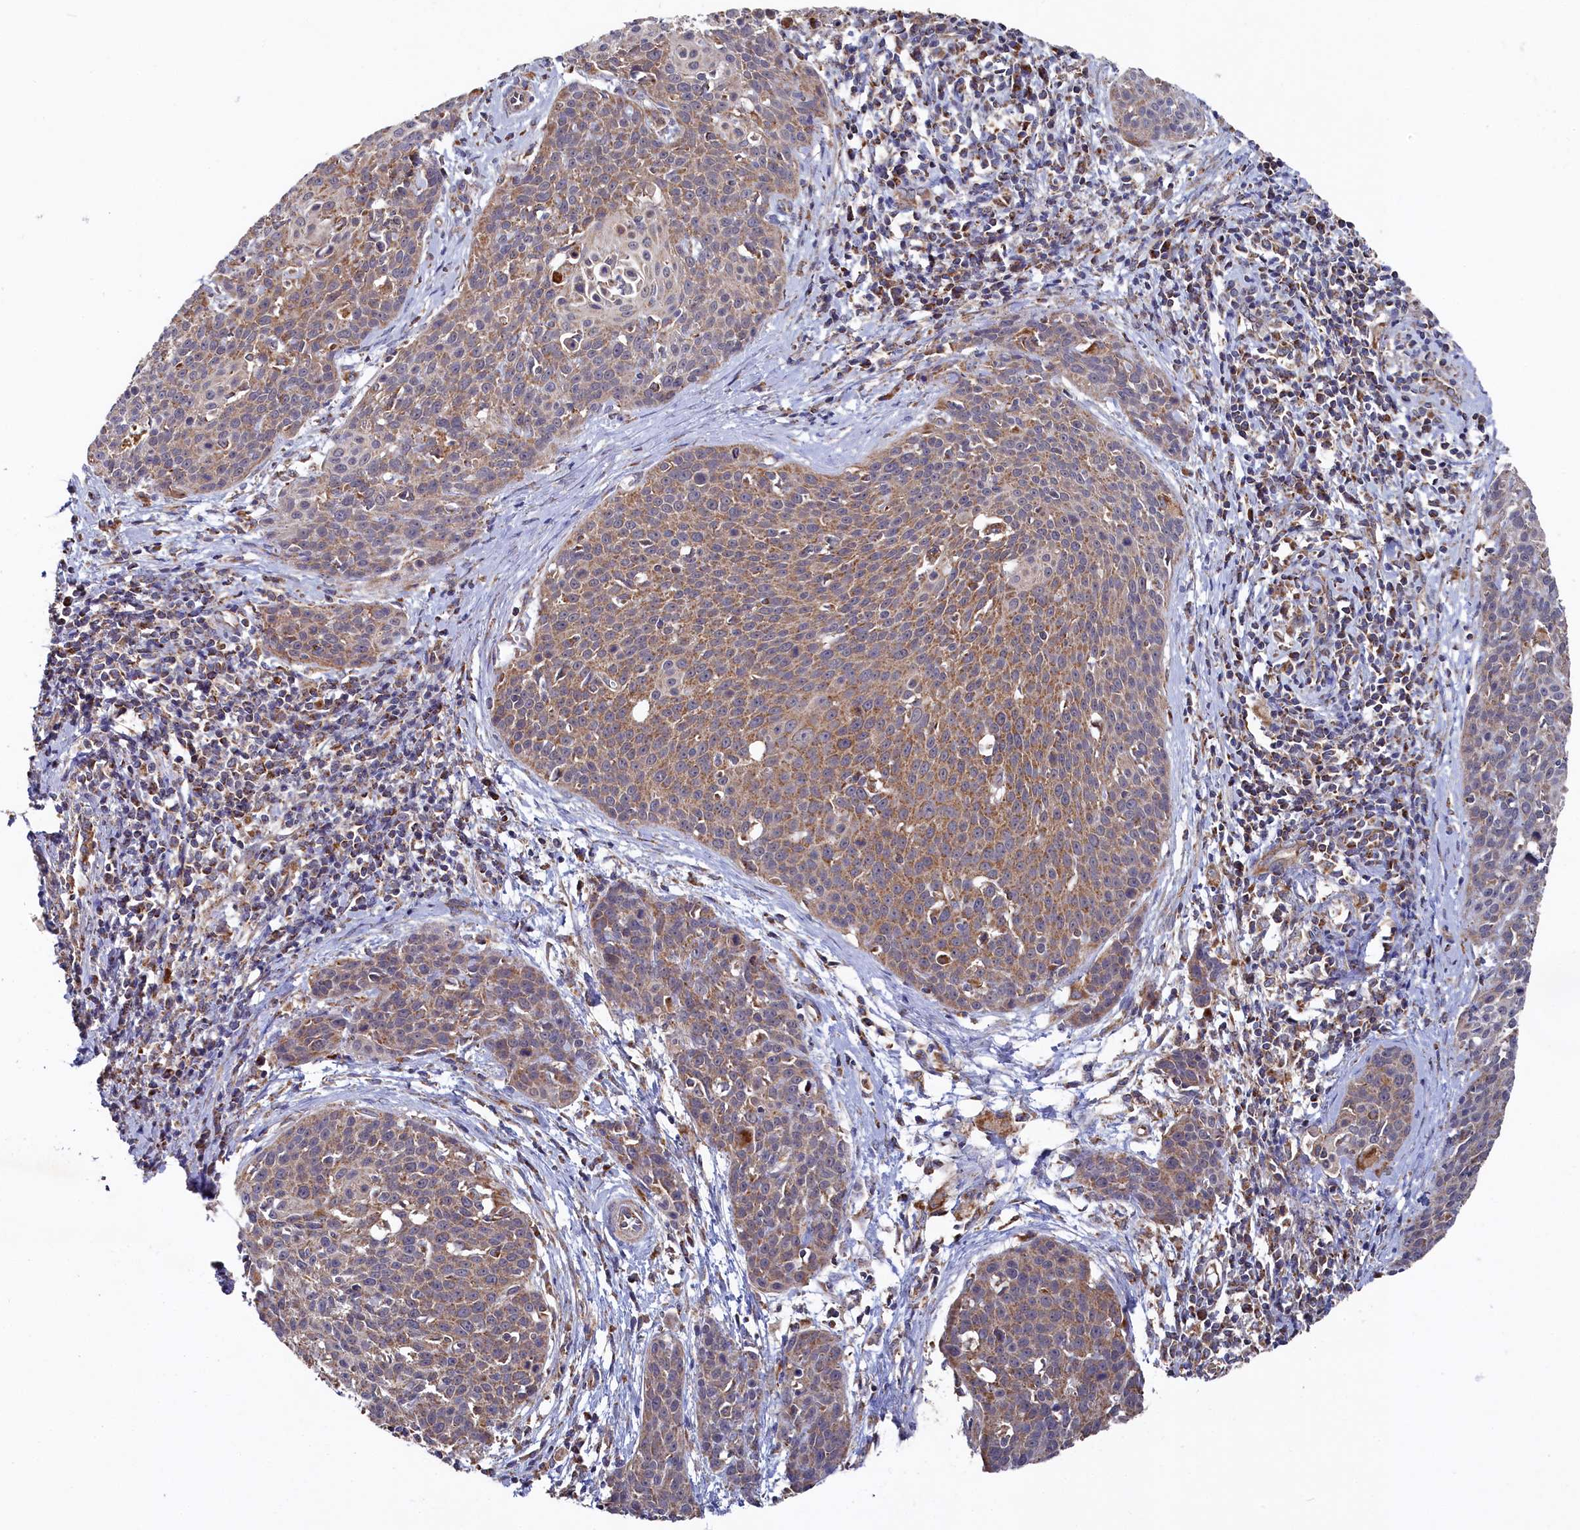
{"staining": {"intensity": "moderate", "quantity": ">75%", "location": "cytoplasmic/membranous"}, "tissue": "cervical cancer", "cell_type": "Tumor cells", "image_type": "cancer", "snomed": [{"axis": "morphology", "description": "Squamous cell carcinoma, NOS"}, {"axis": "topography", "description": "Cervix"}], "caption": "IHC micrograph of human cervical cancer stained for a protein (brown), which exhibits medium levels of moderate cytoplasmic/membranous positivity in approximately >75% of tumor cells.", "gene": "HAUS2", "patient": {"sex": "female", "age": 38}}